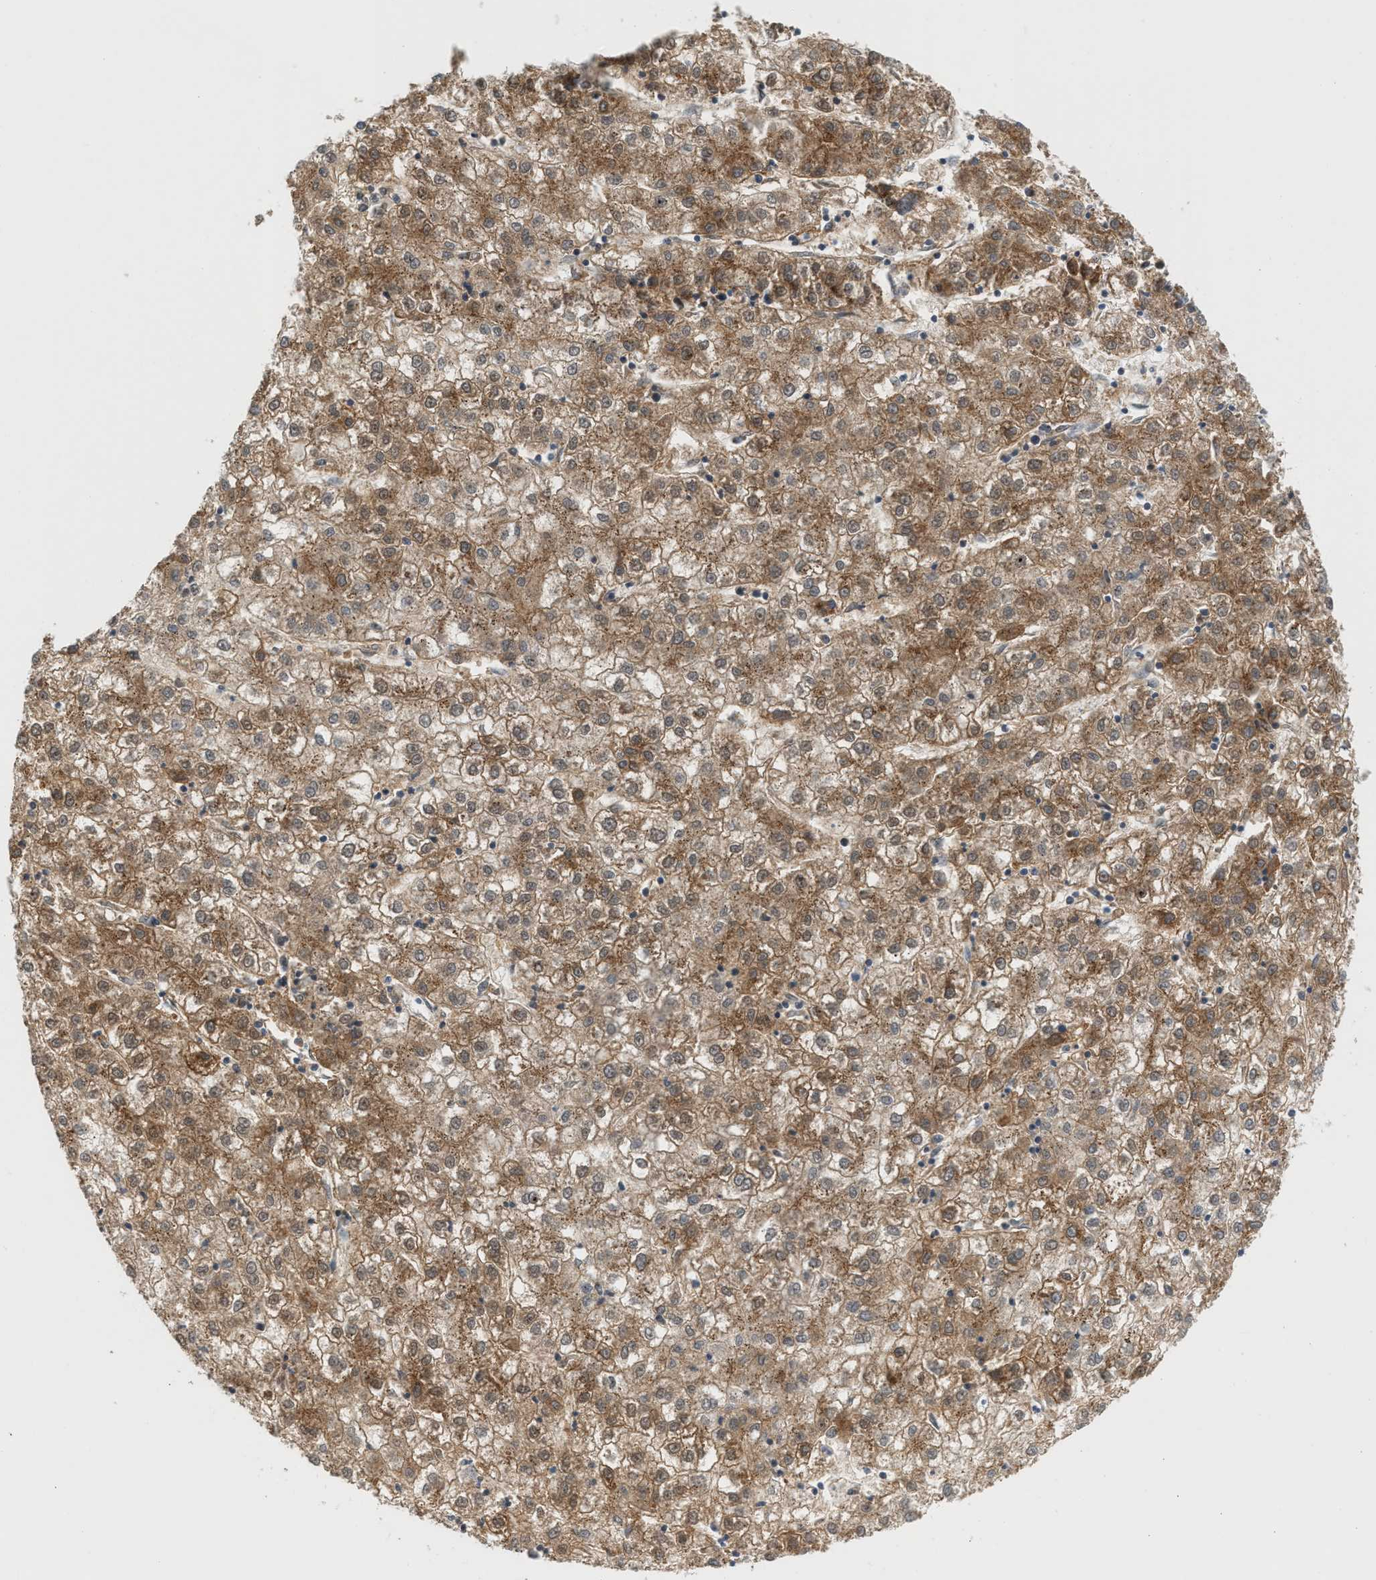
{"staining": {"intensity": "moderate", "quantity": ">75%", "location": "cytoplasmic/membranous"}, "tissue": "liver cancer", "cell_type": "Tumor cells", "image_type": "cancer", "snomed": [{"axis": "morphology", "description": "Carcinoma, Hepatocellular, NOS"}, {"axis": "topography", "description": "Liver"}], "caption": "This is an image of immunohistochemistry (IHC) staining of liver hepatocellular carcinoma, which shows moderate staining in the cytoplasmic/membranous of tumor cells.", "gene": "MAP2K5", "patient": {"sex": "male", "age": 72}}